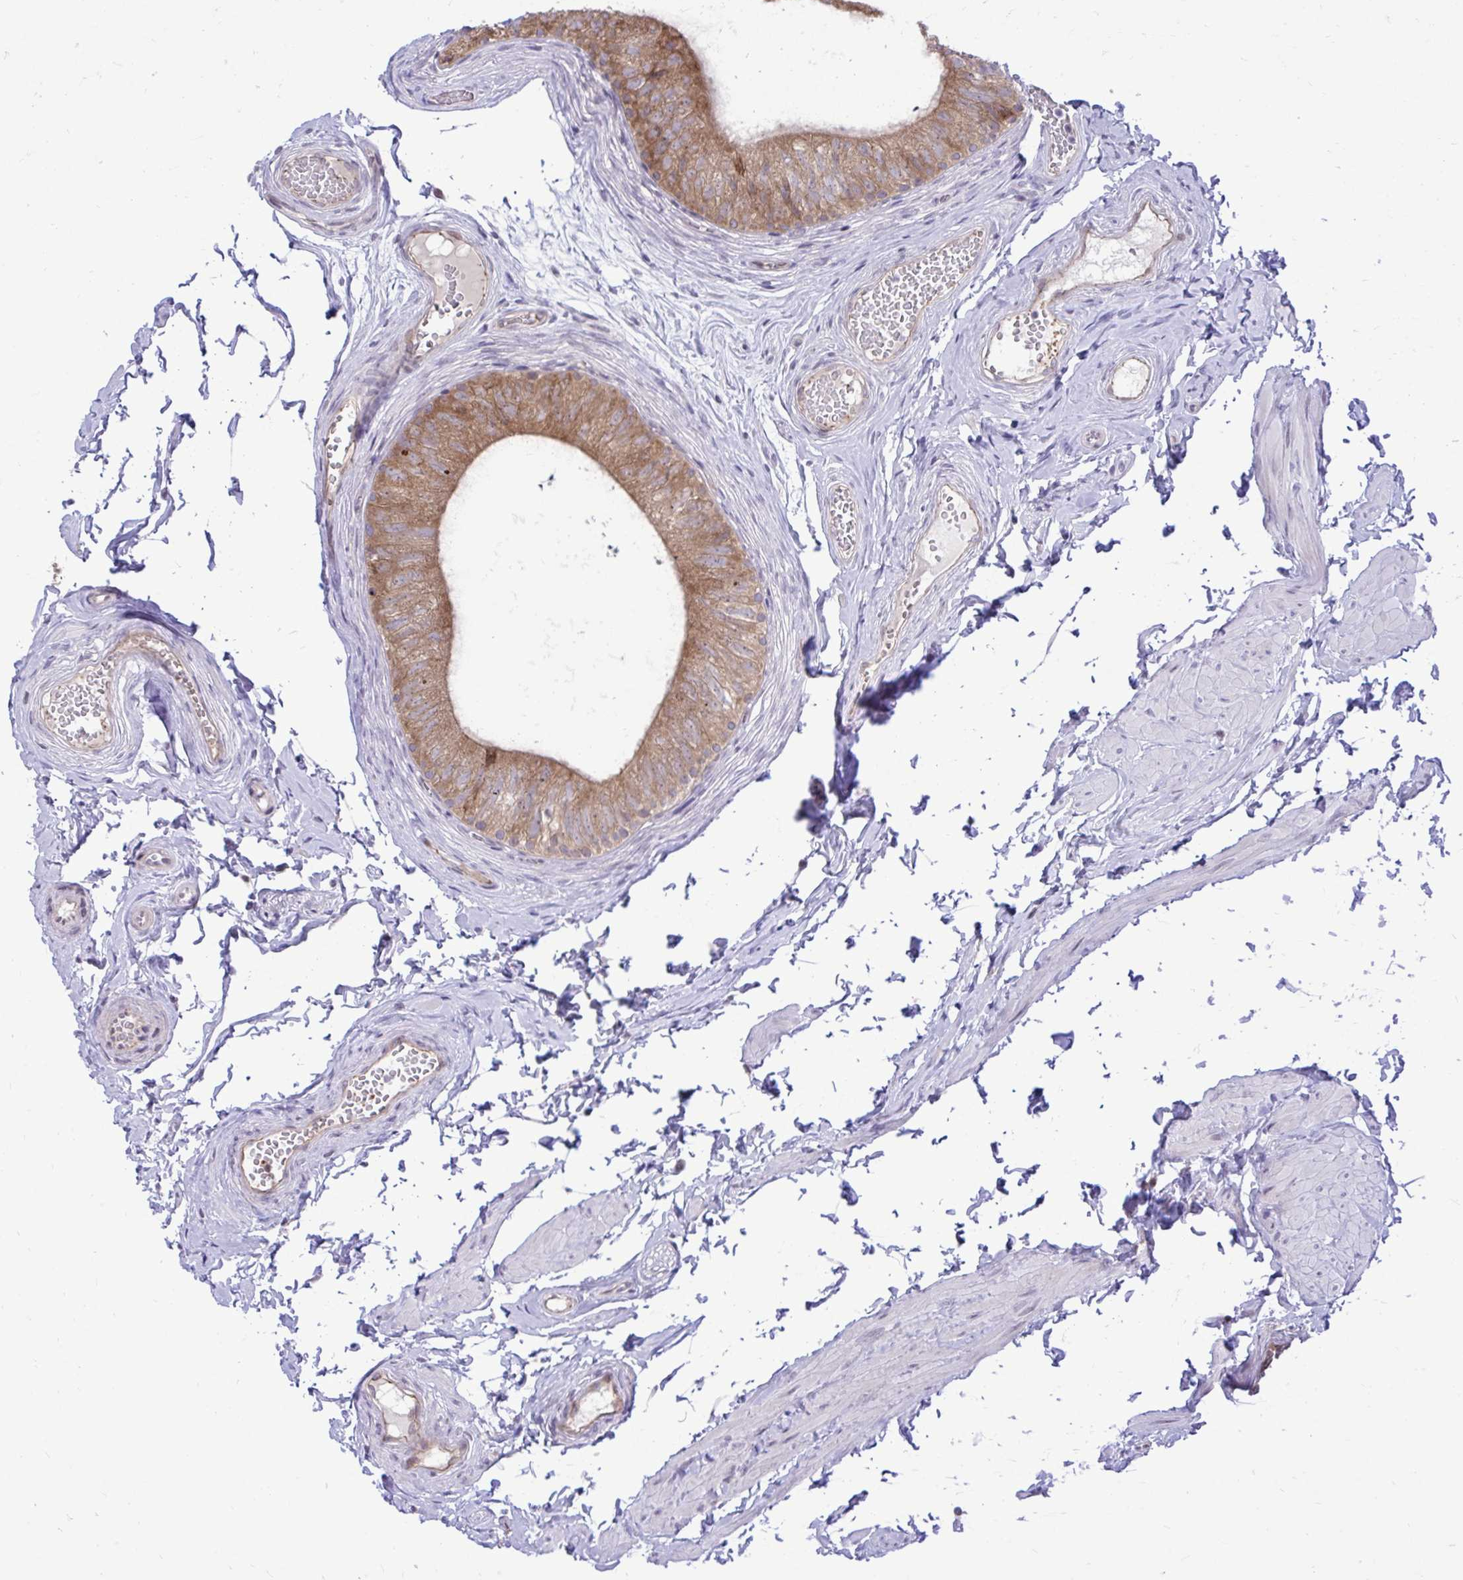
{"staining": {"intensity": "moderate", "quantity": ">75%", "location": "cytoplasmic/membranous"}, "tissue": "epididymis", "cell_type": "Glandular cells", "image_type": "normal", "snomed": [{"axis": "morphology", "description": "Normal tissue, NOS"}, {"axis": "topography", "description": "Epididymis, spermatic cord, NOS"}, {"axis": "topography", "description": "Epididymis"}, {"axis": "topography", "description": "Peripheral nerve tissue"}], "caption": "A medium amount of moderate cytoplasmic/membranous expression is appreciated in about >75% of glandular cells in normal epididymis.", "gene": "METTL9", "patient": {"sex": "male", "age": 29}}